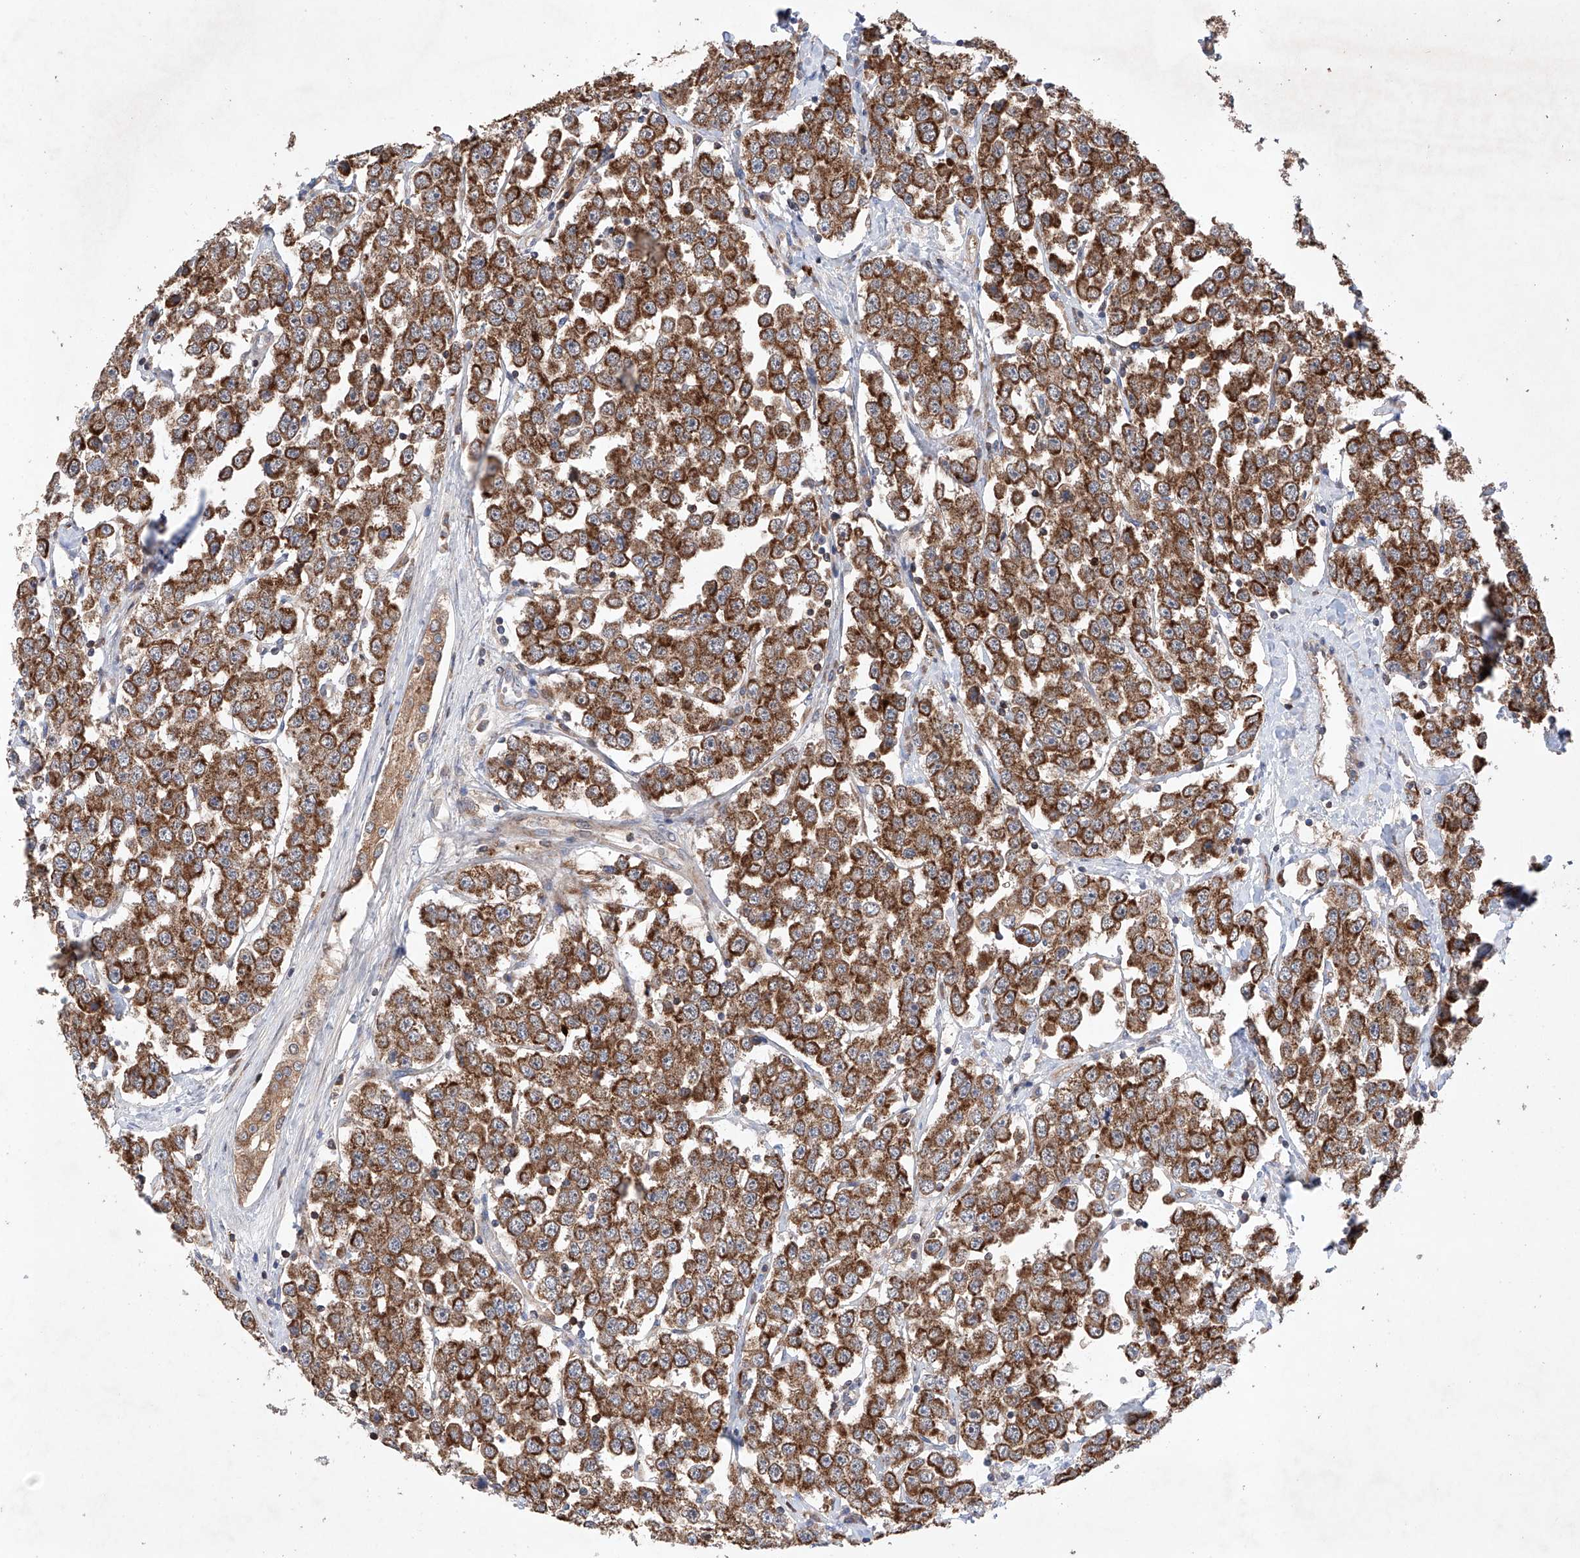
{"staining": {"intensity": "strong", "quantity": ">75%", "location": "cytoplasmic/membranous"}, "tissue": "testis cancer", "cell_type": "Tumor cells", "image_type": "cancer", "snomed": [{"axis": "morphology", "description": "Seminoma, NOS"}, {"axis": "topography", "description": "Testis"}], "caption": "An immunohistochemistry photomicrograph of neoplastic tissue is shown. Protein staining in brown shows strong cytoplasmic/membranous positivity in seminoma (testis) within tumor cells.", "gene": "TIMM23", "patient": {"sex": "male", "age": 28}}